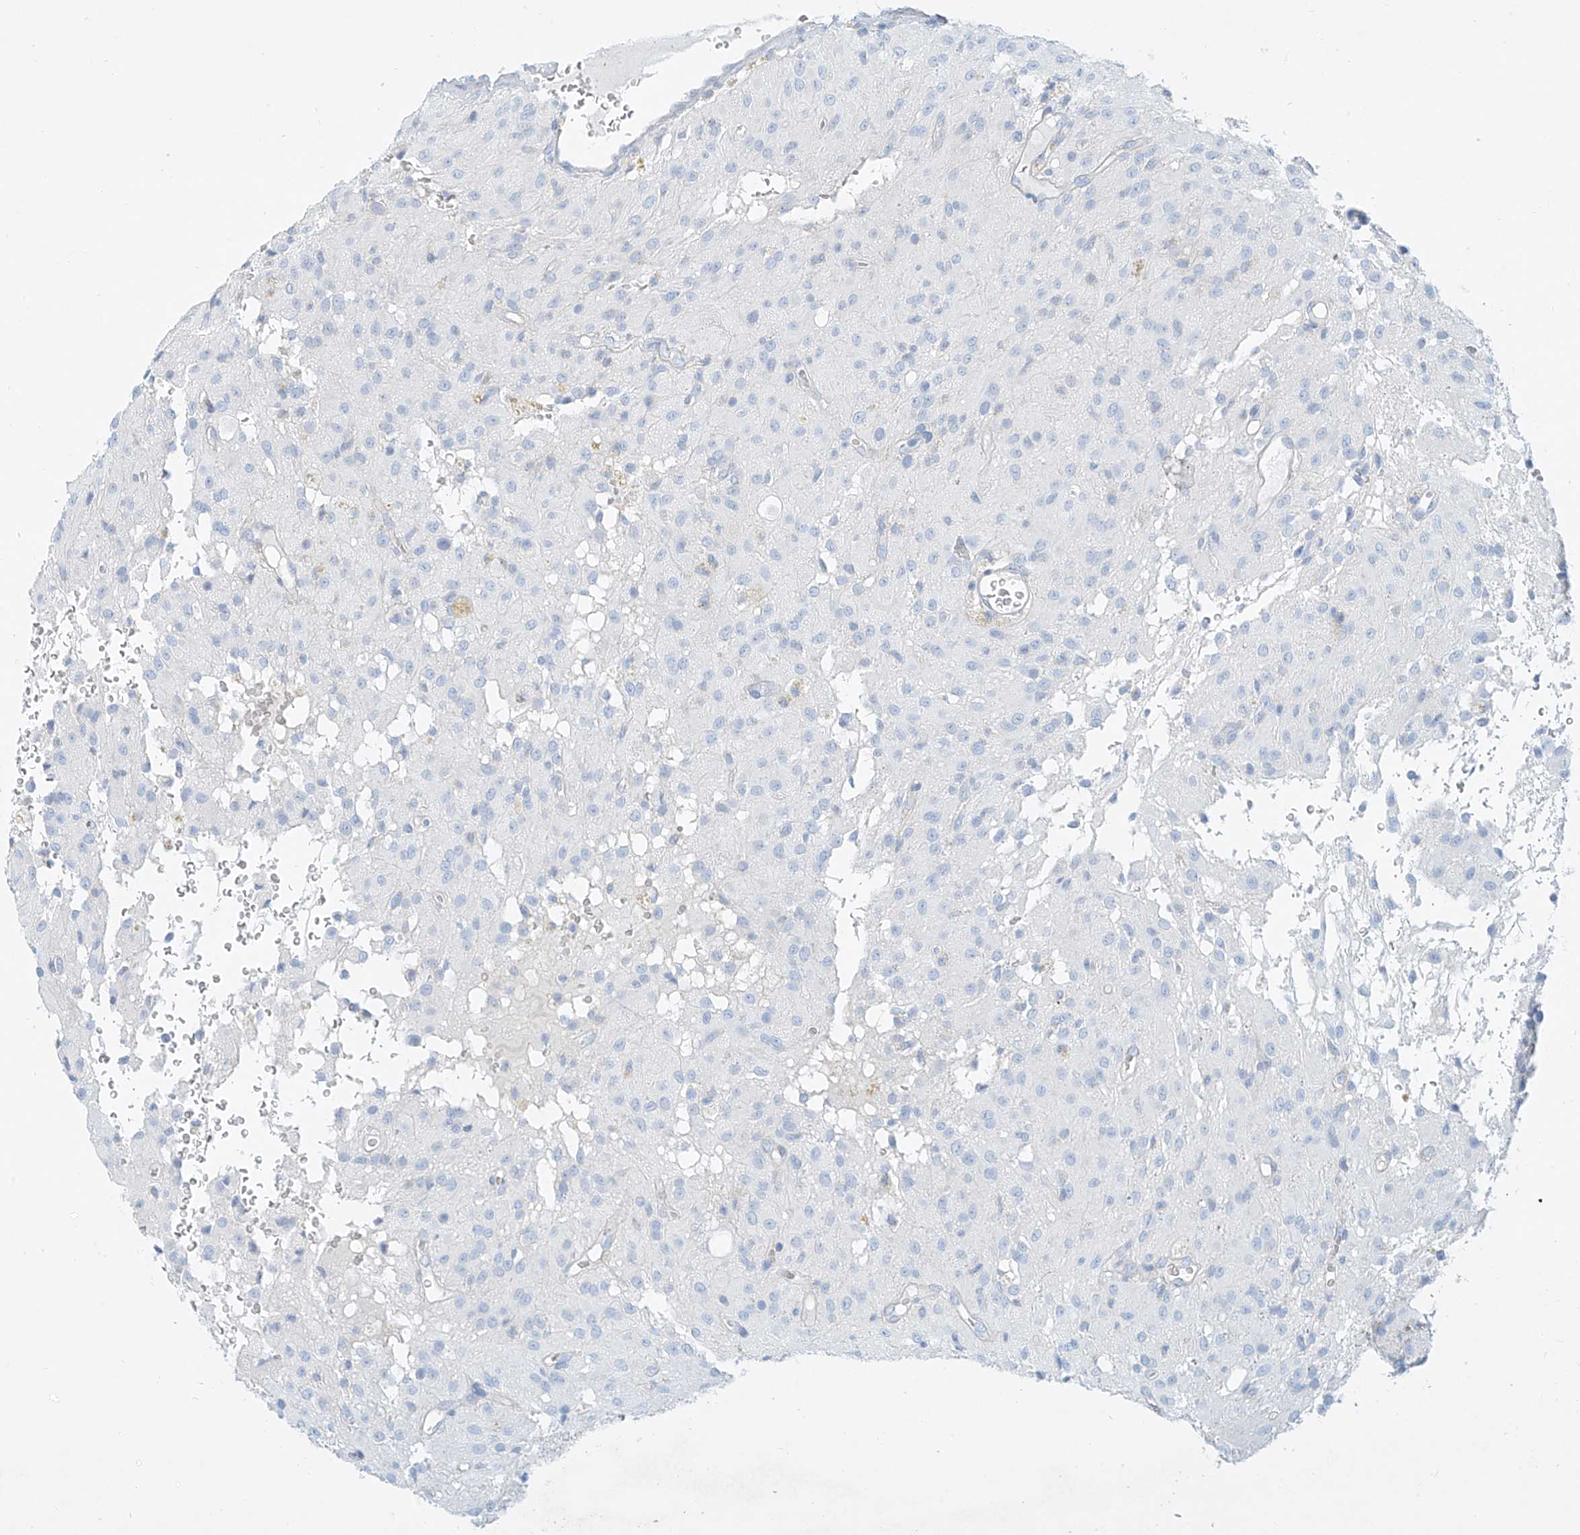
{"staining": {"intensity": "negative", "quantity": "none", "location": "none"}, "tissue": "glioma", "cell_type": "Tumor cells", "image_type": "cancer", "snomed": [{"axis": "morphology", "description": "Glioma, malignant, High grade"}, {"axis": "topography", "description": "Brain"}], "caption": "This is a image of immunohistochemistry staining of glioma, which shows no expression in tumor cells.", "gene": "AJM1", "patient": {"sex": "female", "age": 59}}